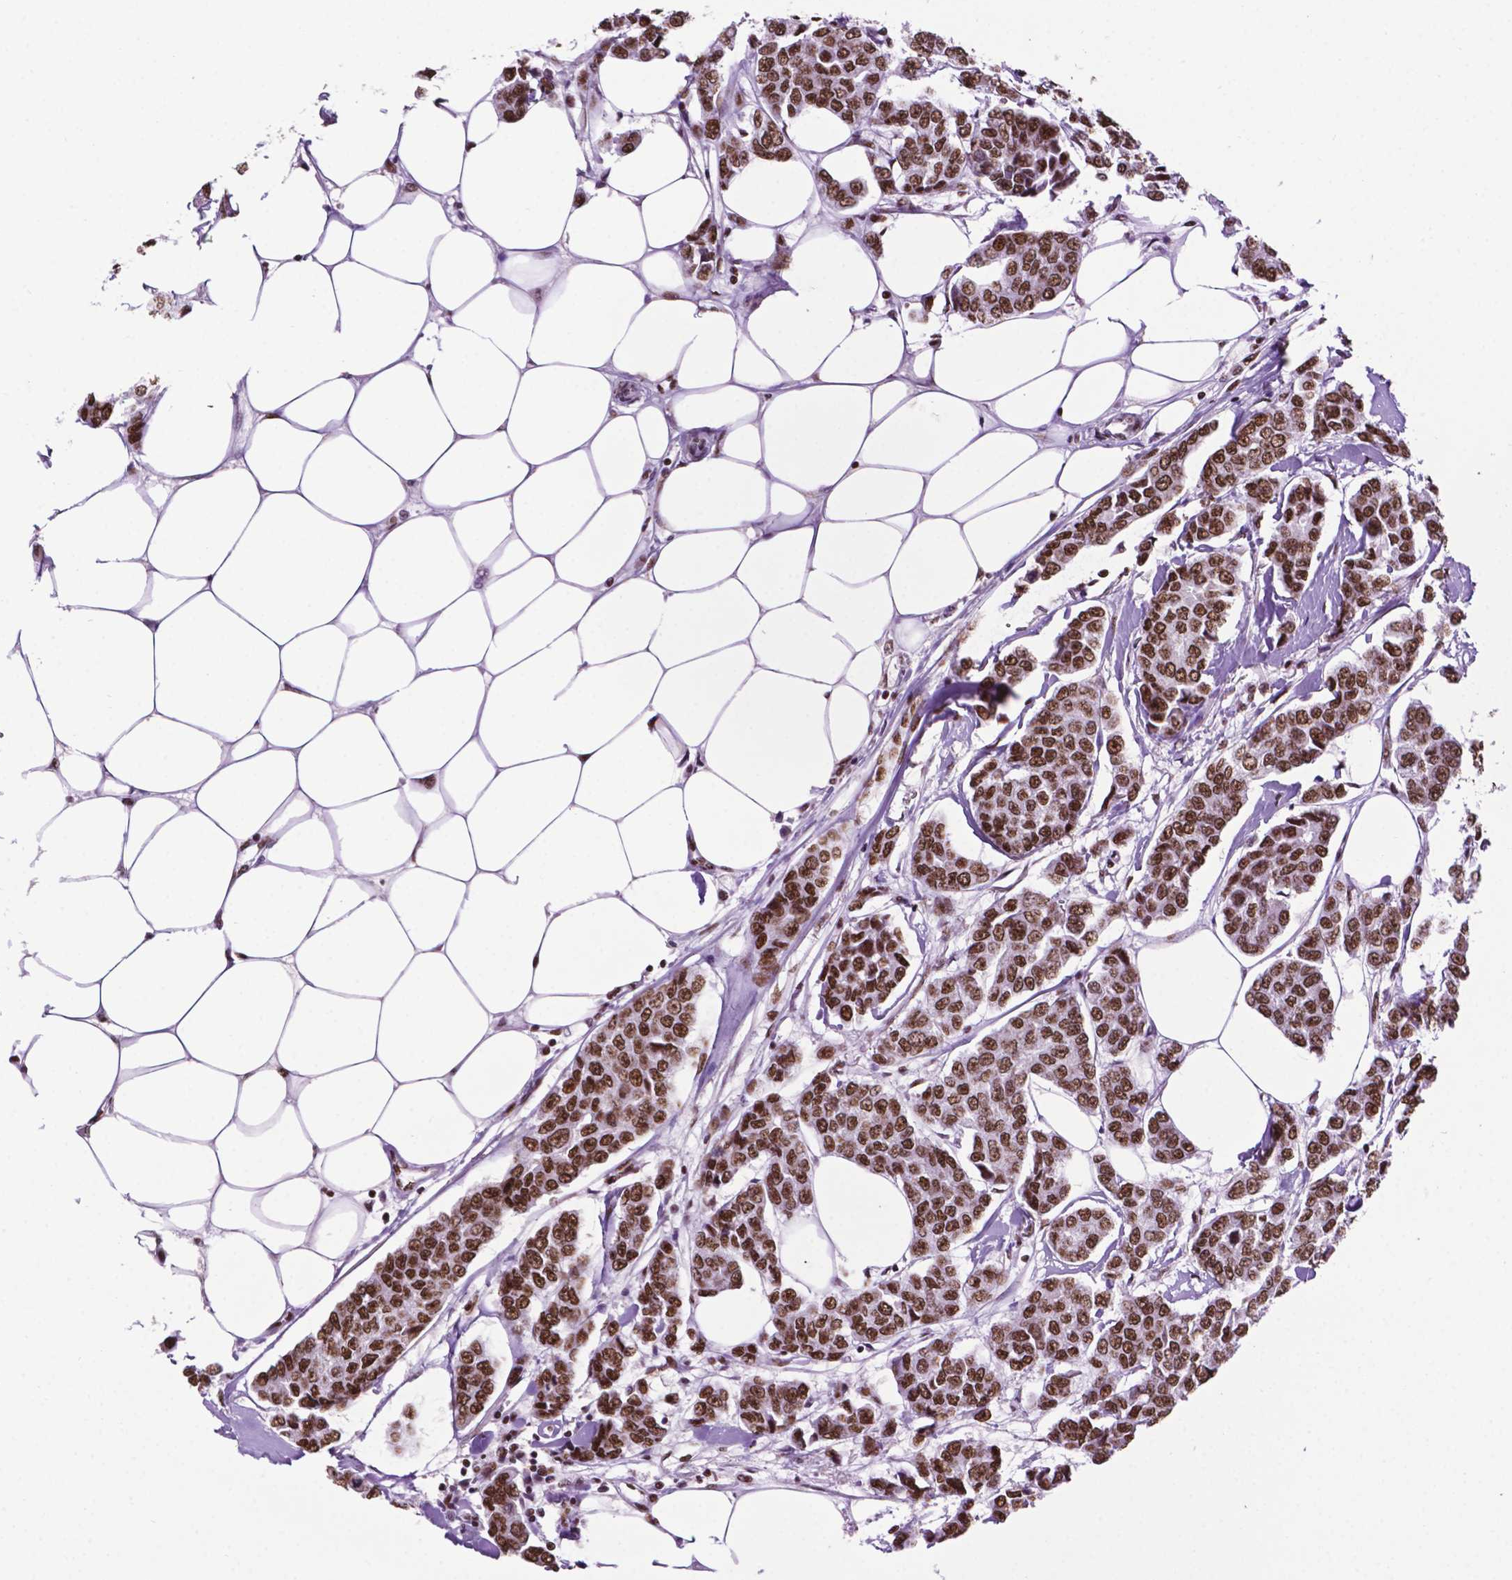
{"staining": {"intensity": "strong", "quantity": ">75%", "location": "nuclear"}, "tissue": "breast cancer", "cell_type": "Tumor cells", "image_type": "cancer", "snomed": [{"axis": "morphology", "description": "Duct carcinoma"}, {"axis": "topography", "description": "Breast"}], "caption": "Tumor cells exhibit high levels of strong nuclear expression in approximately >75% of cells in breast cancer (intraductal carcinoma). (DAB IHC, brown staining for protein, blue staining for nuclei).", "gene": "CCAR2", "patient": {"sex": "female", "age": 94}}